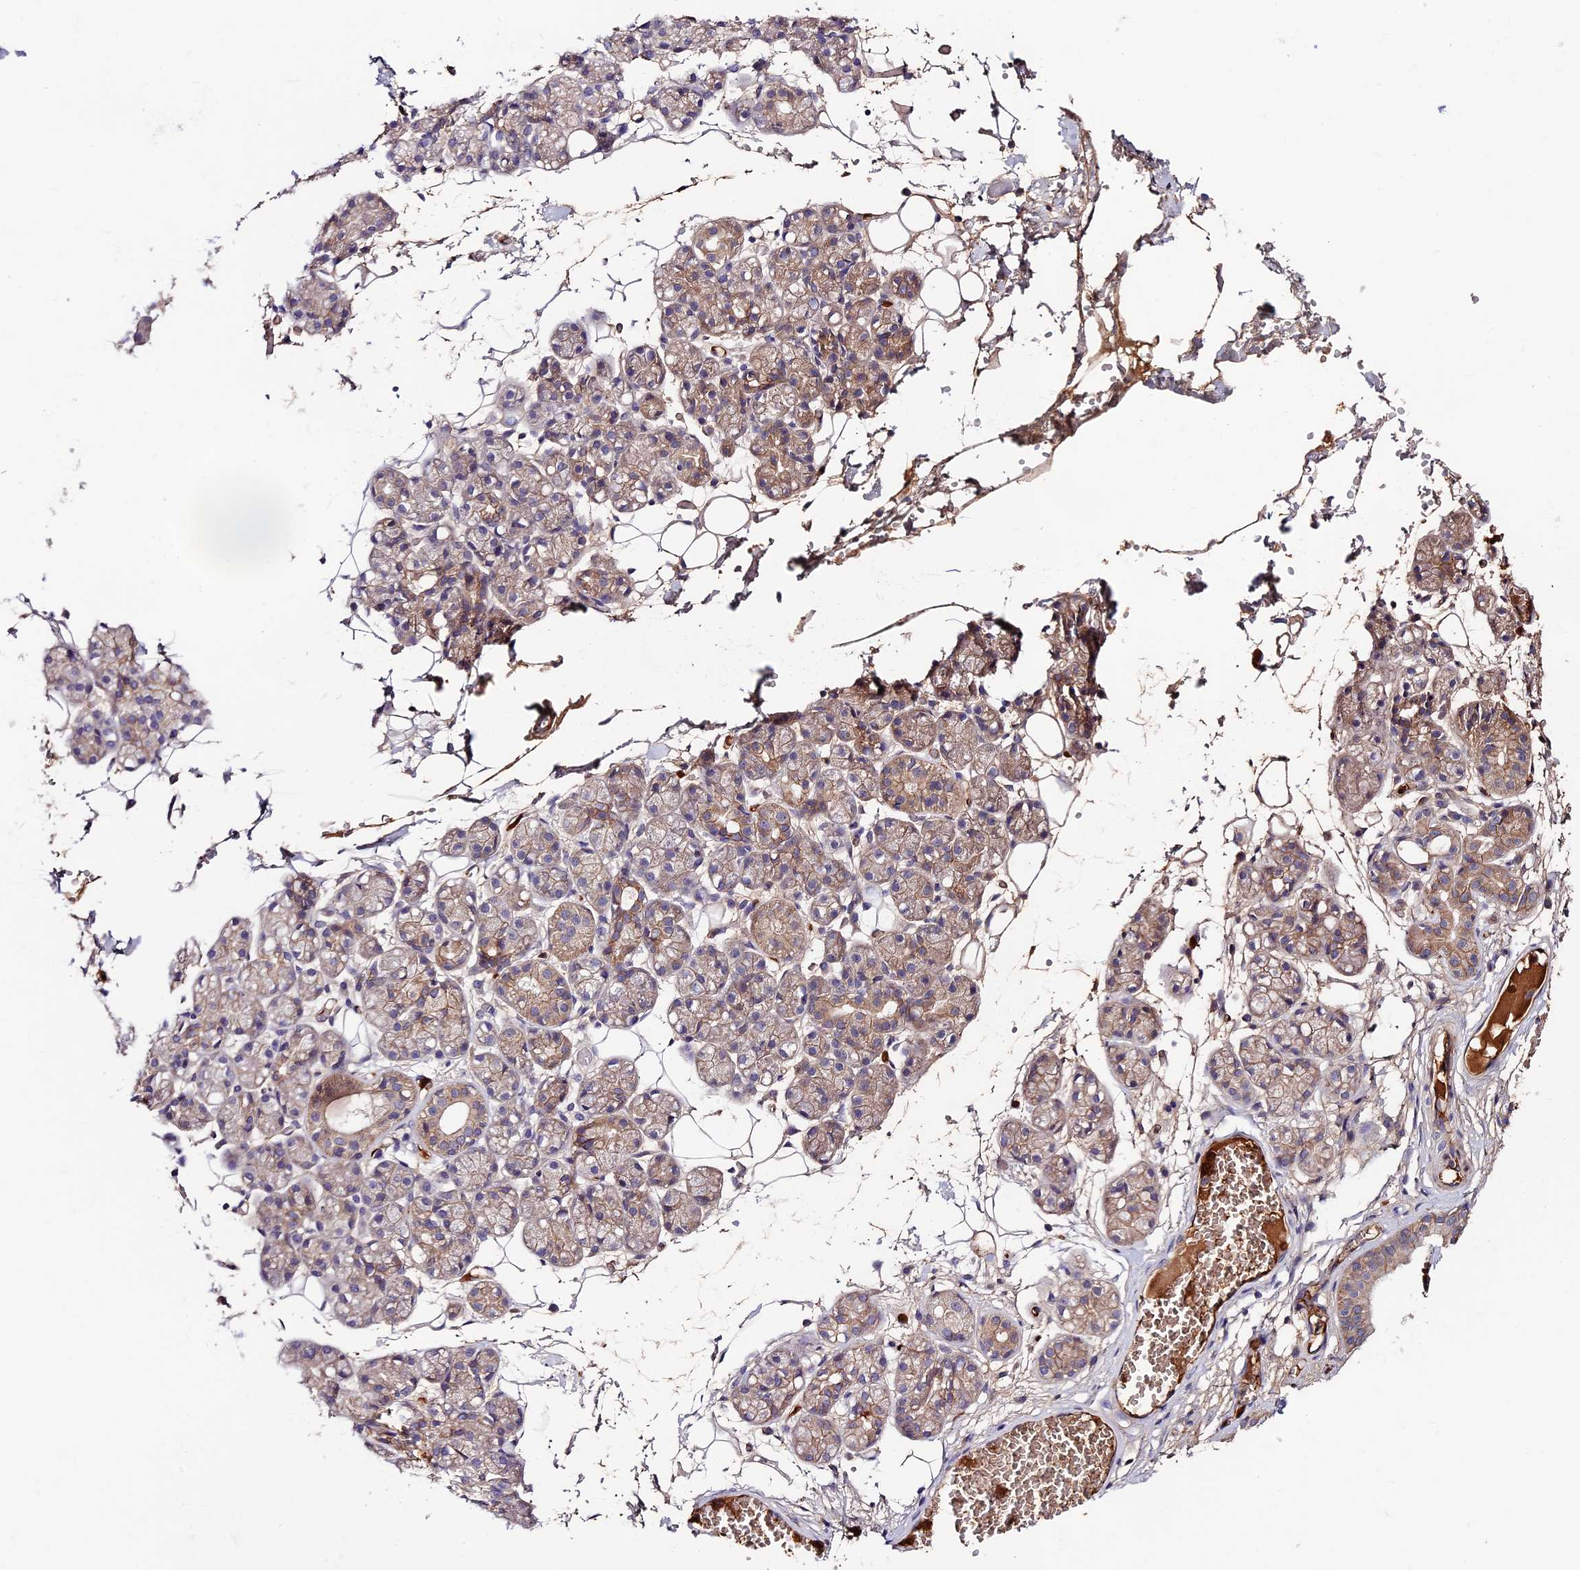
{"staining": {"intensity": "weak", "quantity": "25%-75%", "location": "cytoplasmic/membranous"}, "tissue": "salivary gland", "cell_type": "Glandular cells", "image_type": "normal", "snomed": [{"axis": "morphology", "description": "Normal tissue, NOS"}, {"axis": "topography", "description": "Salivary gland"}], "caption": "Immunohistochemical staining of benign salivary gland displays 25%-75% levels of weak cytoplasmic/membranous protein positivity in about 25%-75% of glandular cells.", "gene": "ADGRD1", "patient": {"sex": "male", "age": 63}}